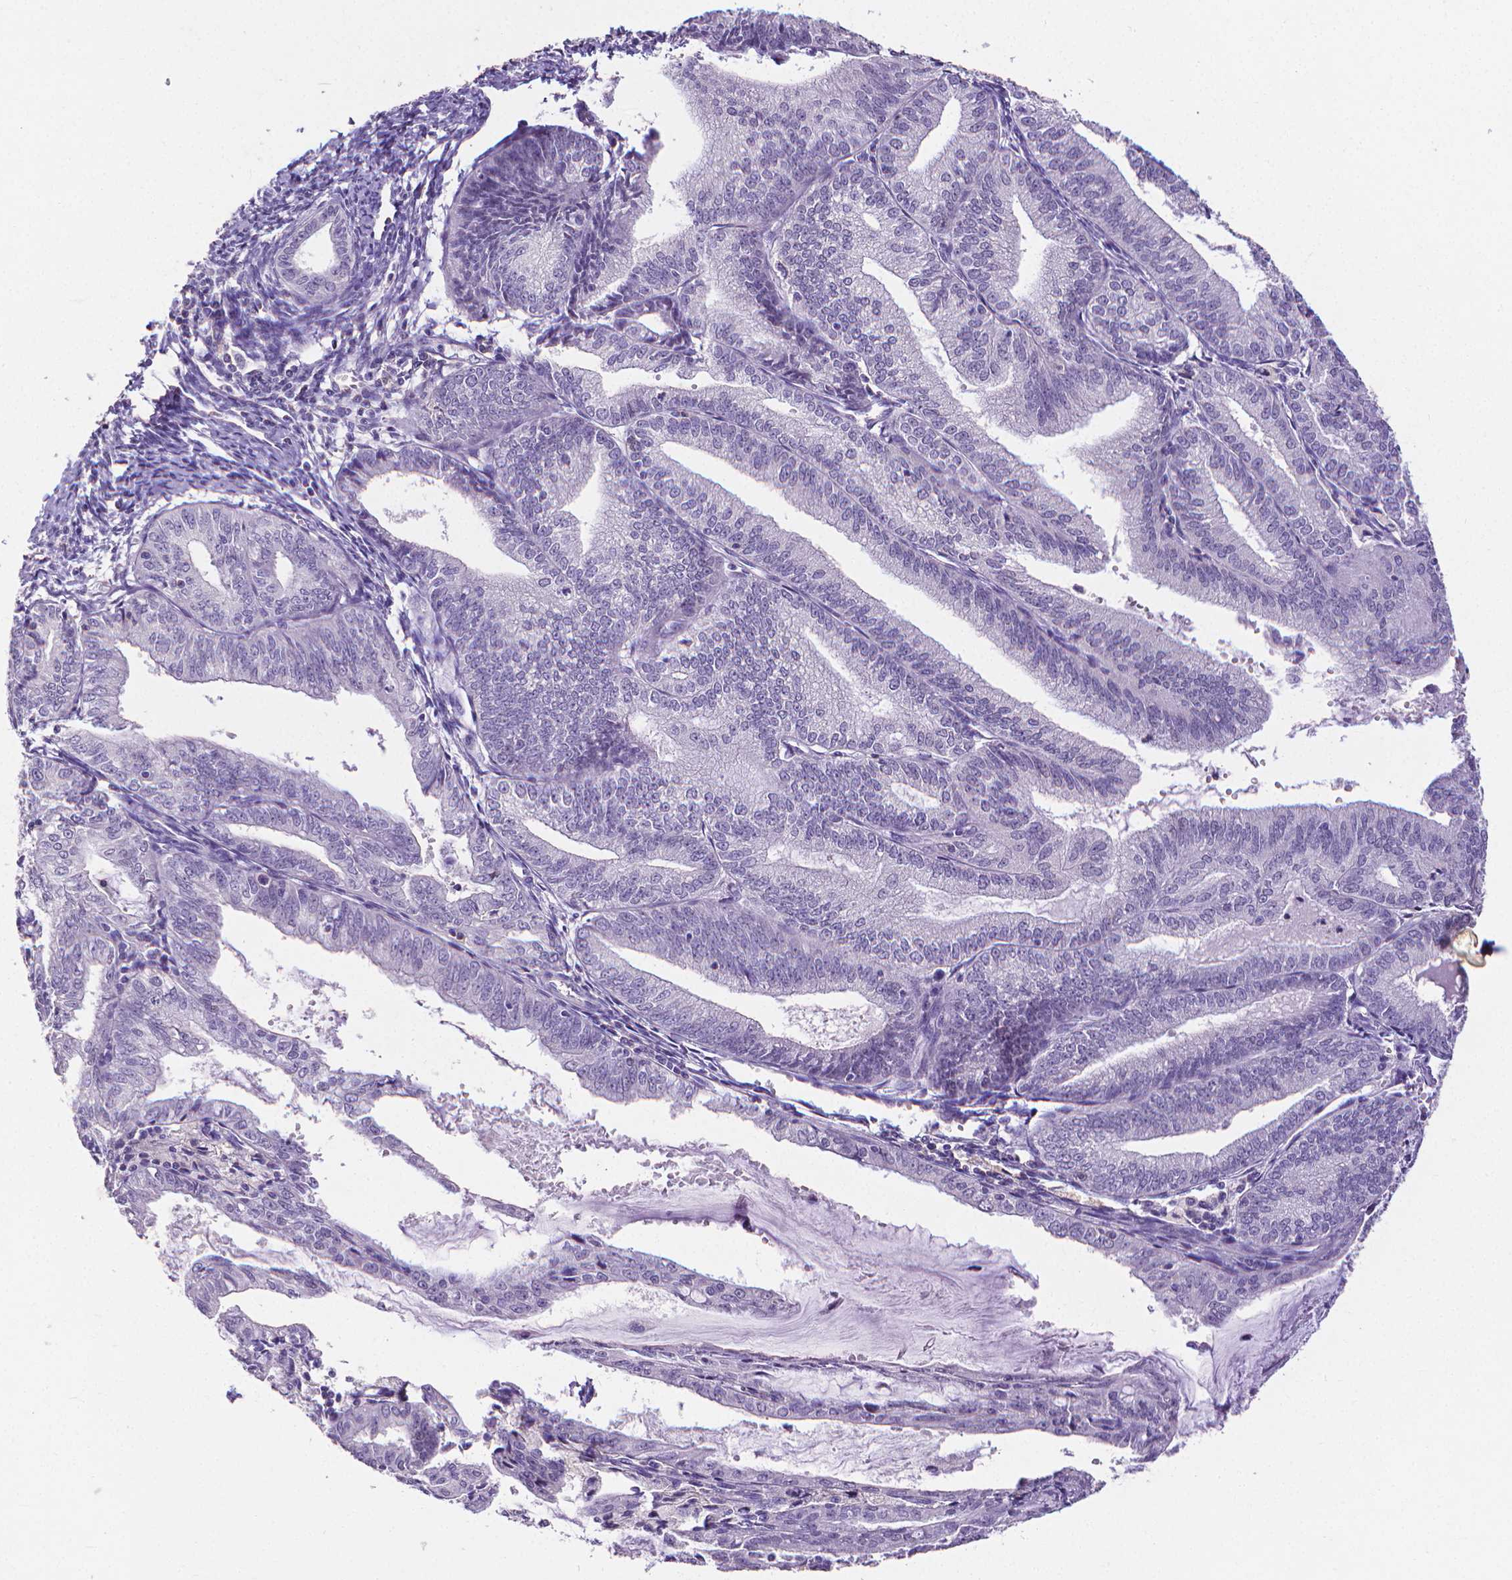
{"staining": {"intensity": "negative", "quantity": "none", "location": "none"}, "tissue": "endometrial cancer", "cell_type": "Tumor cells", "image_type": "cancer", "snomed": [{"axis": "morphology", "description": "Adenocarcinoma, NOS"}, {"axis": "topography", "description": "Endometrium"}], "caption": "An IHC image of endometrial cancer is shown. There is no staining in tumor cells of endometrial cancer.", "gene": "CD4", "patient": {"sex": "female", "age": 70}}